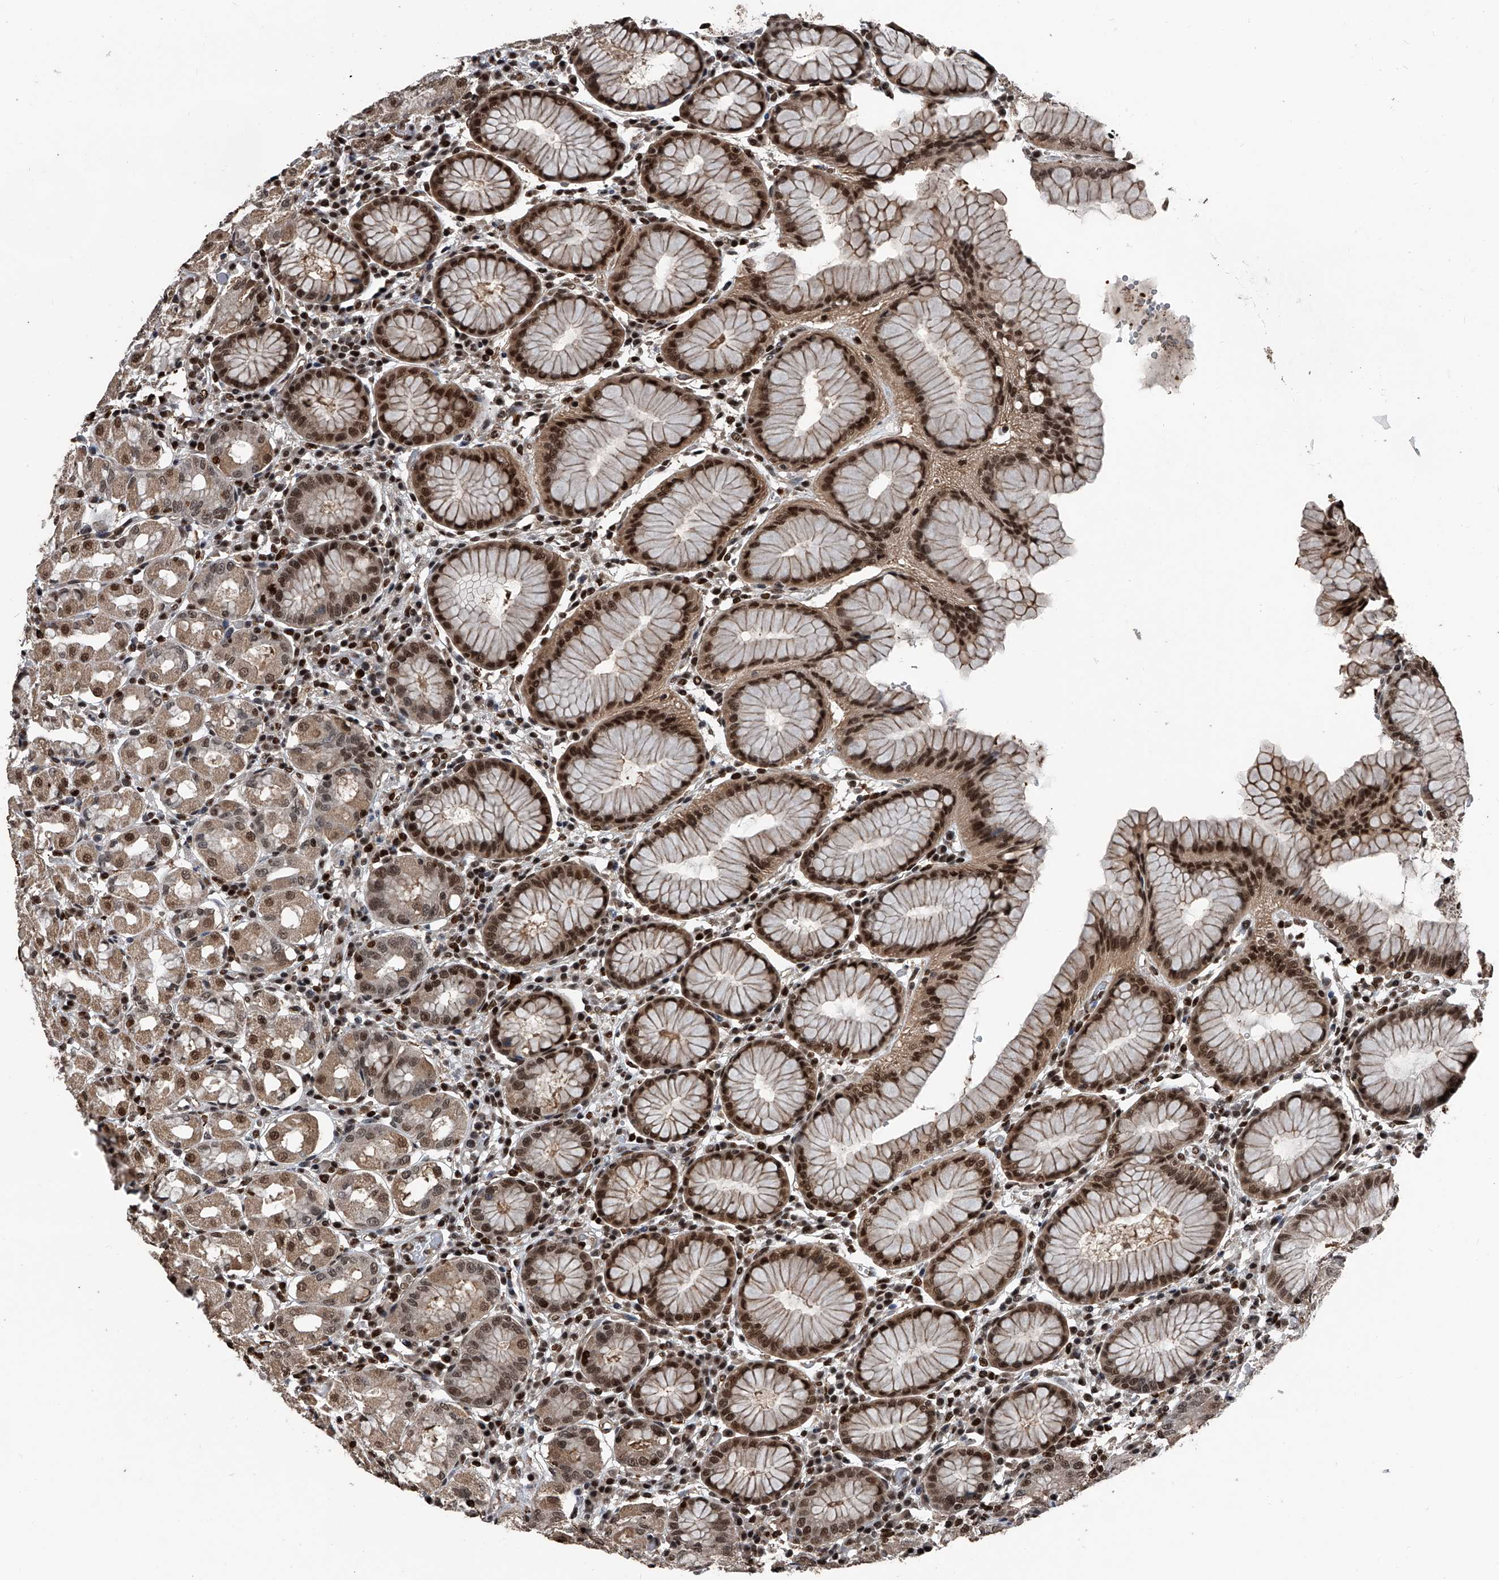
{"staining": {"intensity": "strong", "quantity": ">75%", "location": "nuclear"}, "tissue": "stomach", "cell_type": "Glandular cells", "image_type": "normal", "snomed": [{"axis": "morphology", "description": "Normal tissue, NOS"}, {"axis": "topography", "description": "Stomach"}, {"axis": "topography", "description": "Stomach, lower"}], "caption": "IHC histopathology image of benign stomach: human stomach stained using immunohistochemistry (IHC) demonstrates high levels of strong protein expression localized specifically in the nuclear of glandular cells, appearing as a nuclear brown color.", "gene": "FKBP5", "patient": {"sex": "female", "age": 56}}